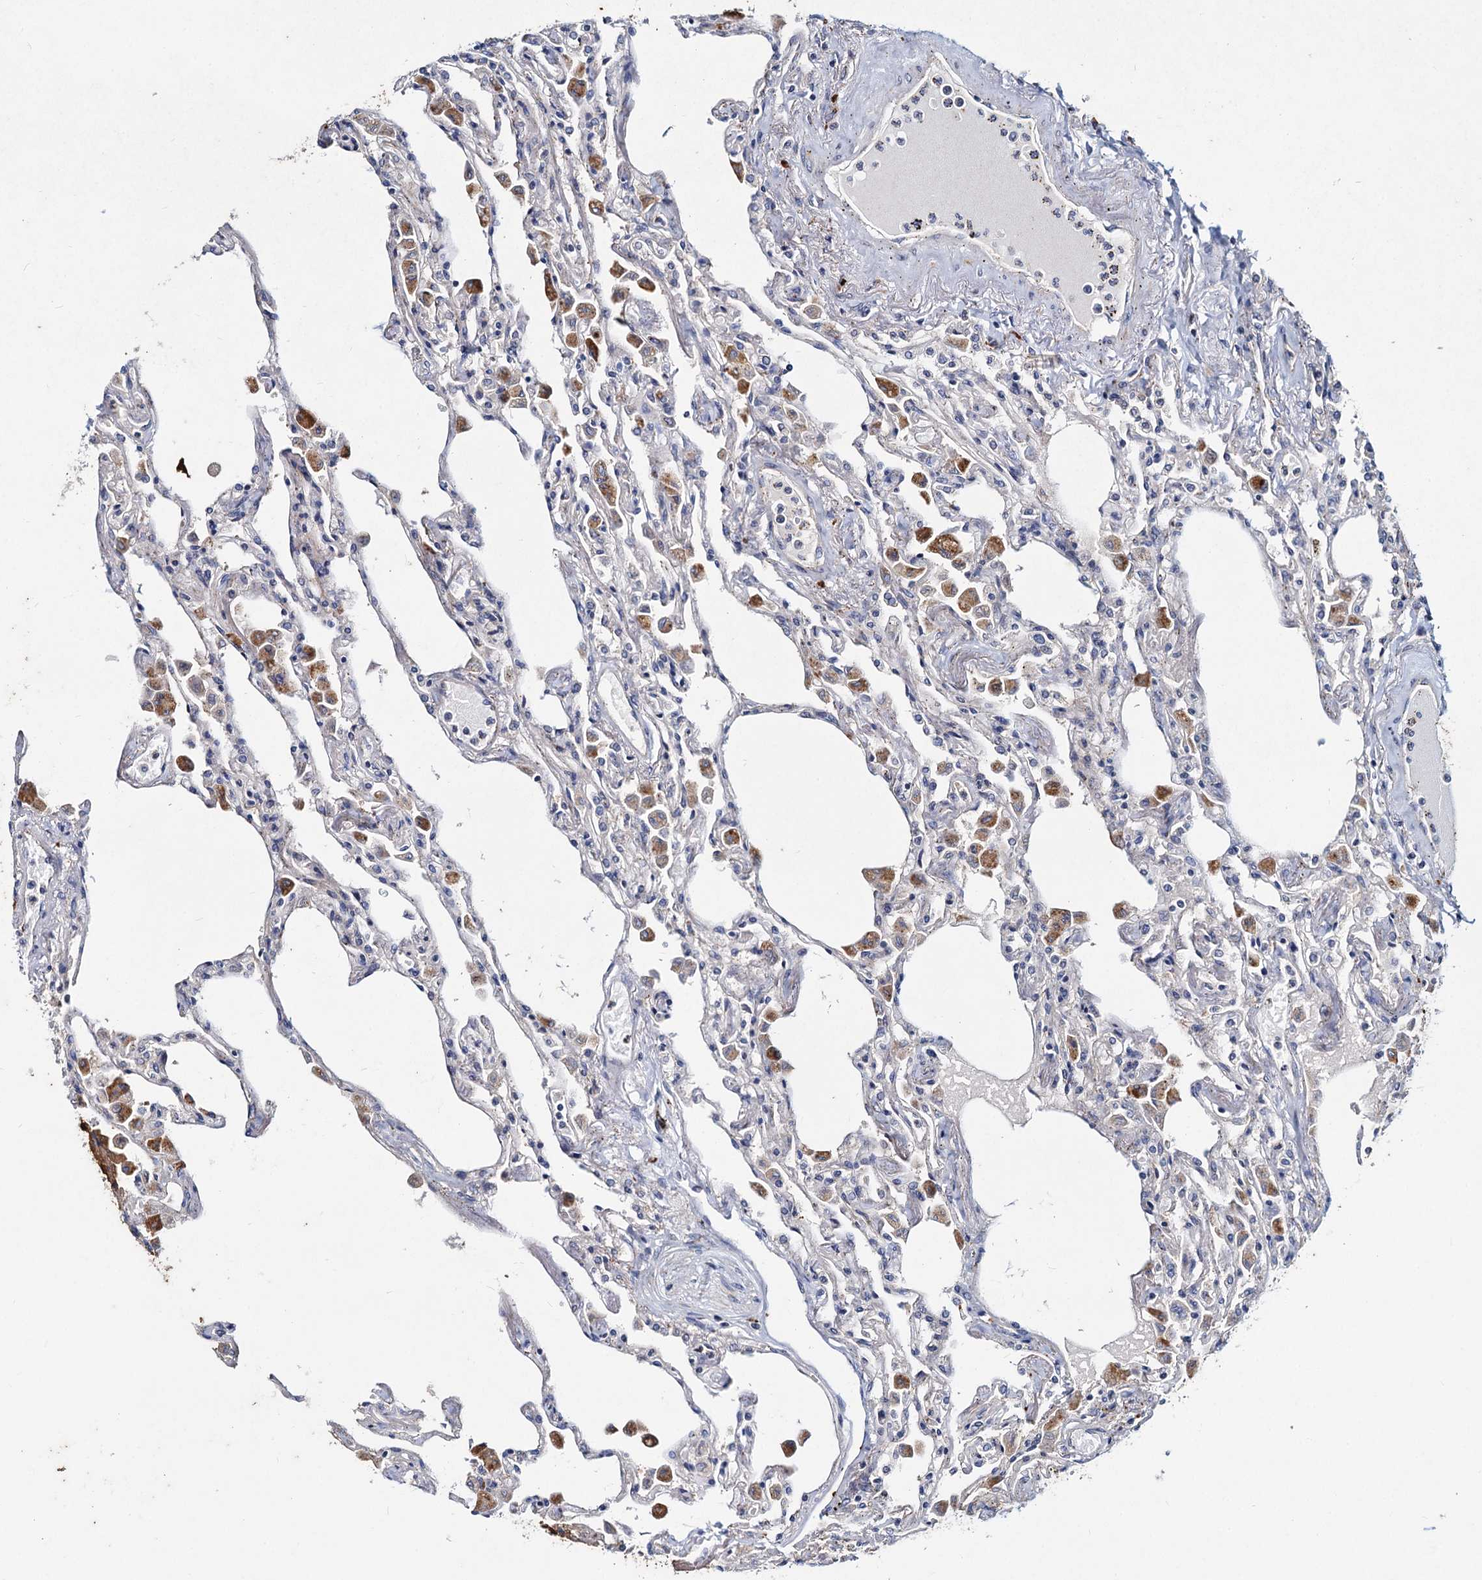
{"staining": {"intensity": "negative", "quantity": "none", "location": "none"}, "tissue": "lung", "cell_type": "Alveolar cells", "image_type": "normal", "snomed": [{"axis": "morphology", "description": "Normal tissue, NOS"}, {"axis": "topography", "description": "Bronchus"}, {"axis": "topography", "description": "Lung"}], "caption": "Immunohistochemistry (IHC) image of unremarkable lung stained for a protein (brown), which displays no expression in alveolar cells.", "gene": "AGBL4", "patient": {"sex": "female", "age": 49}}